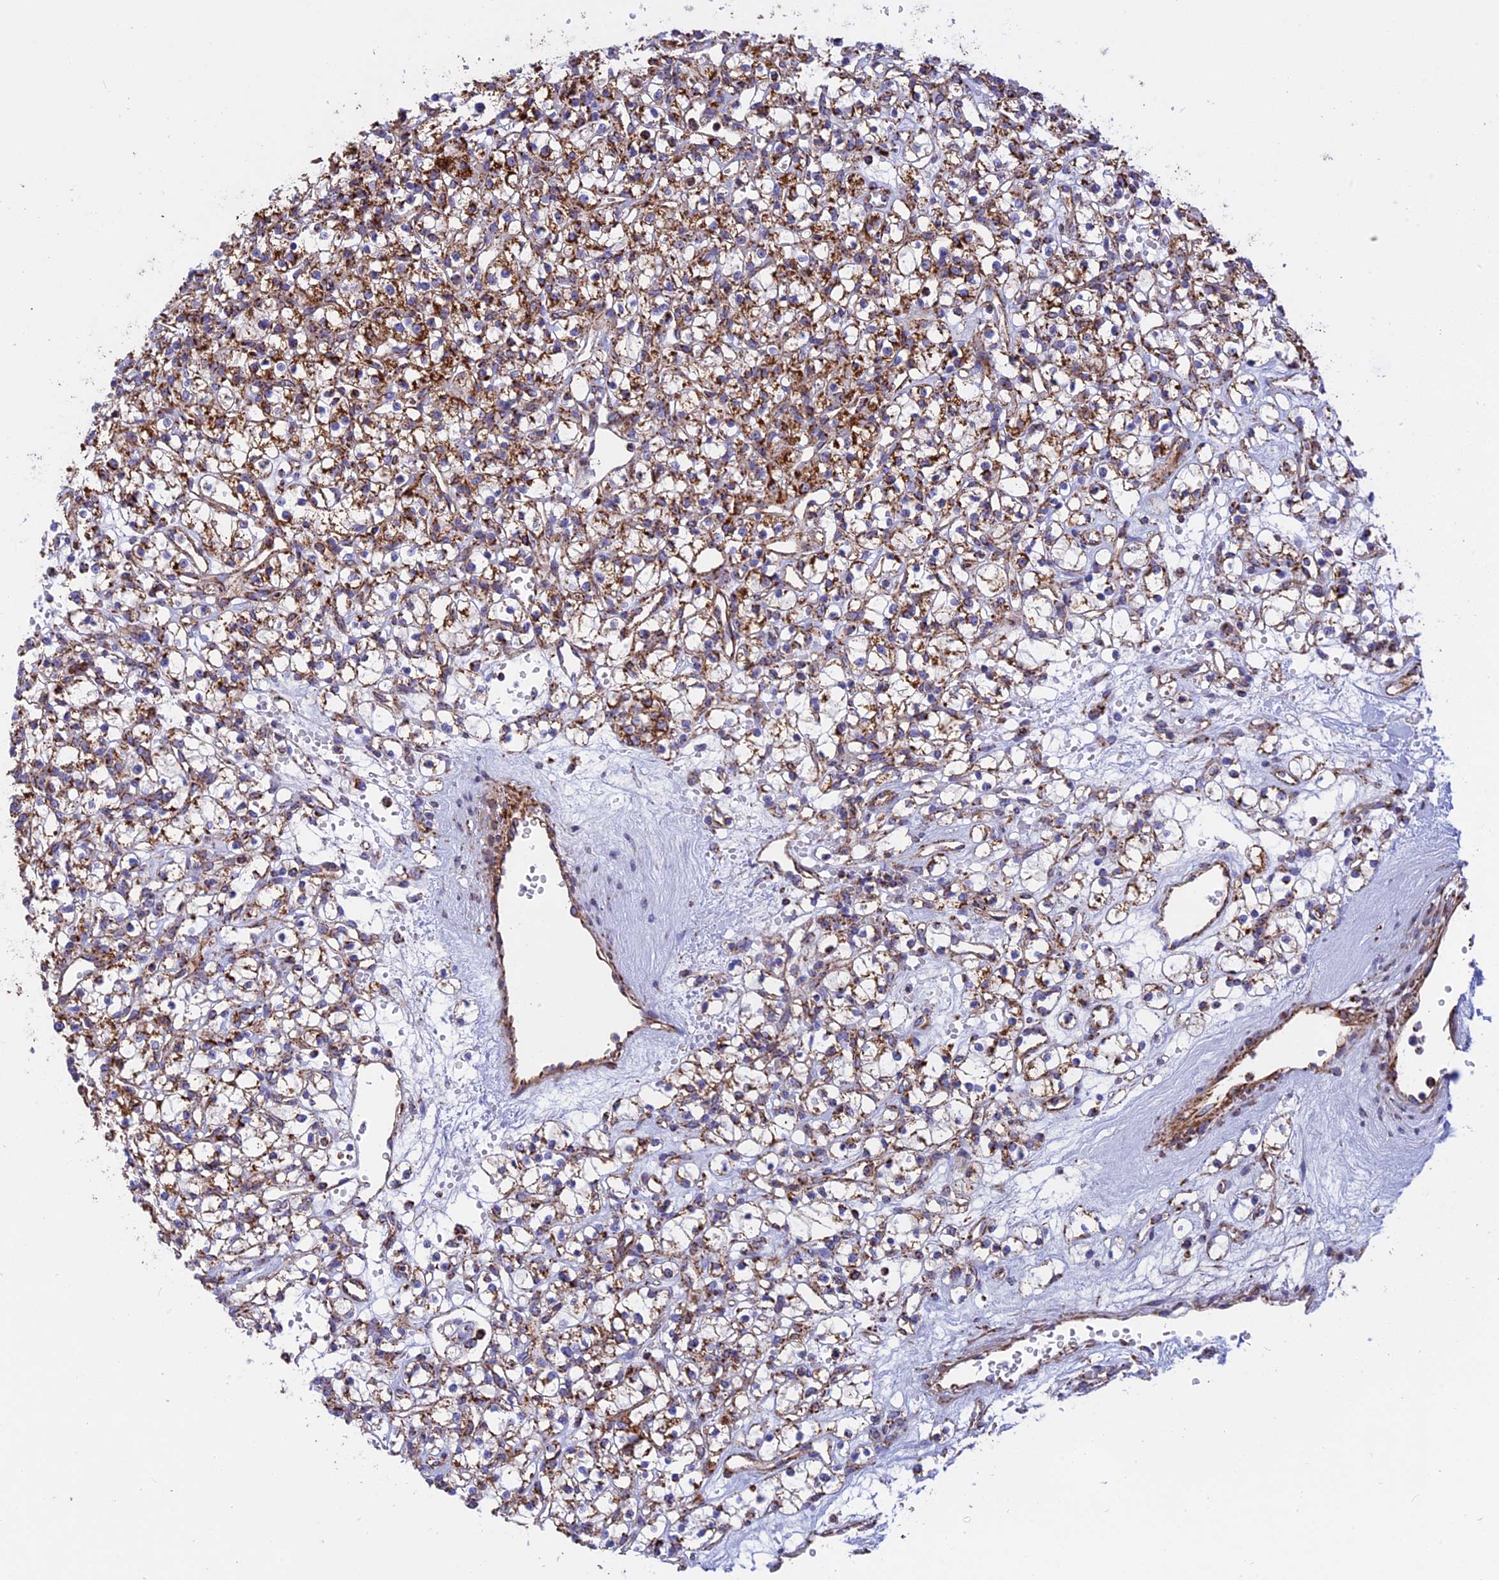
{"staining": {"intensity": "strong", "quantity": ">75%", "location": "cytoplasmic/membranous"}, "tissue": "renal cancer", "cell_type": "Tumor cells", "image_type": "cancer", "snomed": [{"axis": "morphology", "description": "Adenocarcinoma, NOS"}, {"axis": "topography", "description": "Kidney"}], "caption": "Tumor cells demonstrate strong cytoplasmic/membranous positivity in about >75% of cells in renal cancer (adenocarcinoma). Using DAB (3,3'-diaminobenzidine) (brown) and hematoxylin (blue) stains, captured at high magnification using brightfield microscopy.", "gene": "UQCRB", "patient": {"sex": "female", "age": 59}}